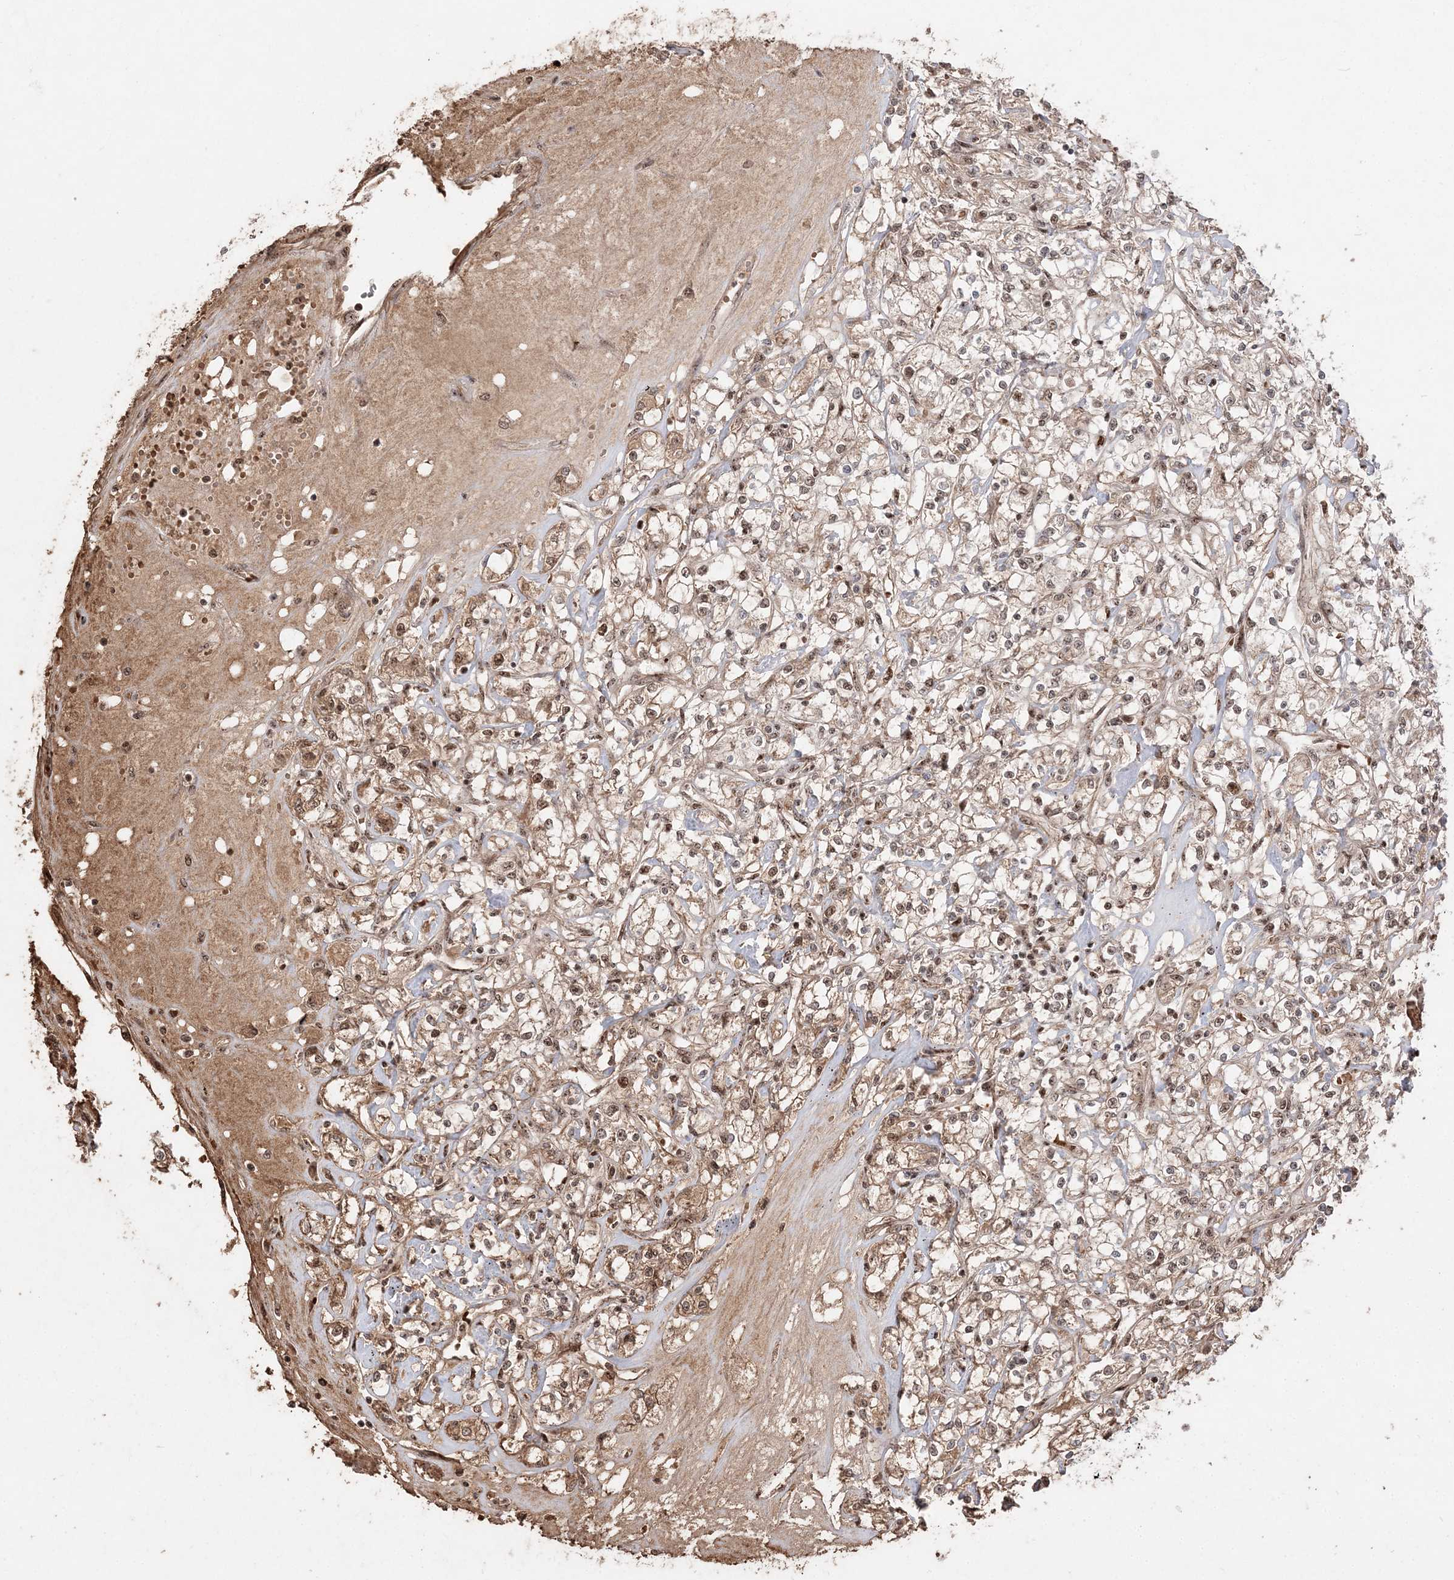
{"staining": {"intensity": "moderate", "quantity": ">75%", "location": "cytoplasmic/membranous,nuclear"}, "tissue": "renal cancer", "cell_type": "Tumor cells", "image_type": "cancer", "snomed": [{"axis": "morphology", "description": "Adenocarcinoma, NOS"}, {"axis": "topography", "description": "Kidney"}], "caption": "IHC staining of adenocarcinoma (renal), which shows medium levels of moderate cytoplasmic/membranous and nuclear positivity in approximately >75% of tumor cells indicating moderate cytoplasmic/membranous and nuclear protein positivity. The staining was performed using DAB (3,3'-diaminobenzidine) (brown) for protein detection and nuclei were counterstained in hematoxylin (blue).", "gene": "RBM17", "patient": {"sex": "female", "age": 59}}